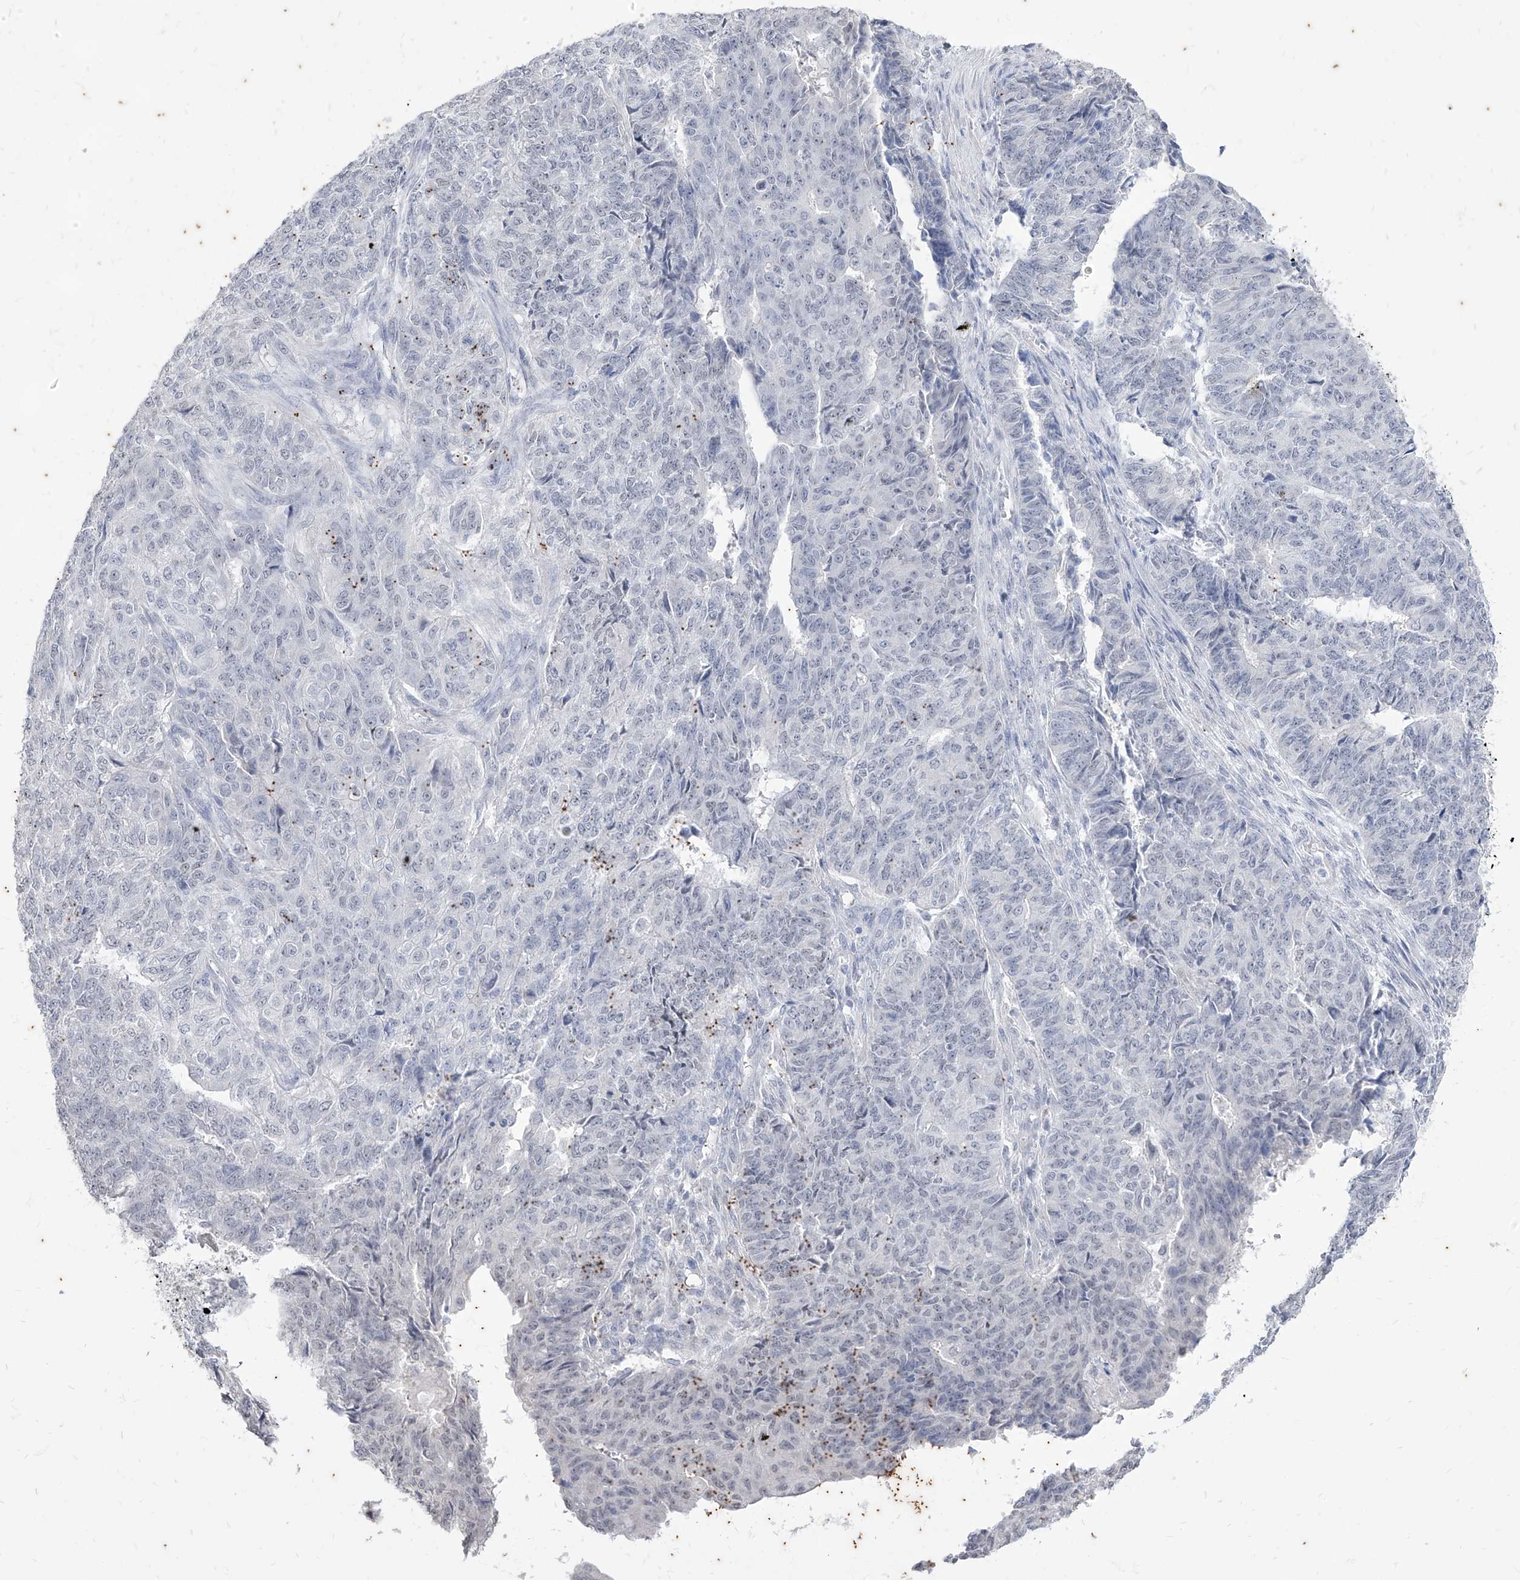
{"staining": {"intensity": "negative", "quantity": "none", "location": "none"}, "tissue": "endometrial cancer", "cell_type": "Tumor cells", "image_type": "cancer", "snomed": [{"axis": "morphology", "description": "Adenocarcinoma, NOS"}, {"axis": "topography", "description": "Endometrium"}], "caption": "DAB (3,3'-diaminobenzidine) immunohistochemical staining of endometrial adenocarcinoma exhibits no significant positivity in tumor cells. The staining is performed using DAB brown chromogen with nuclei counter-stained in using hematoxylin.", "gene": "PHF20L1", "patient": {"sex": "female", "age": 32}}